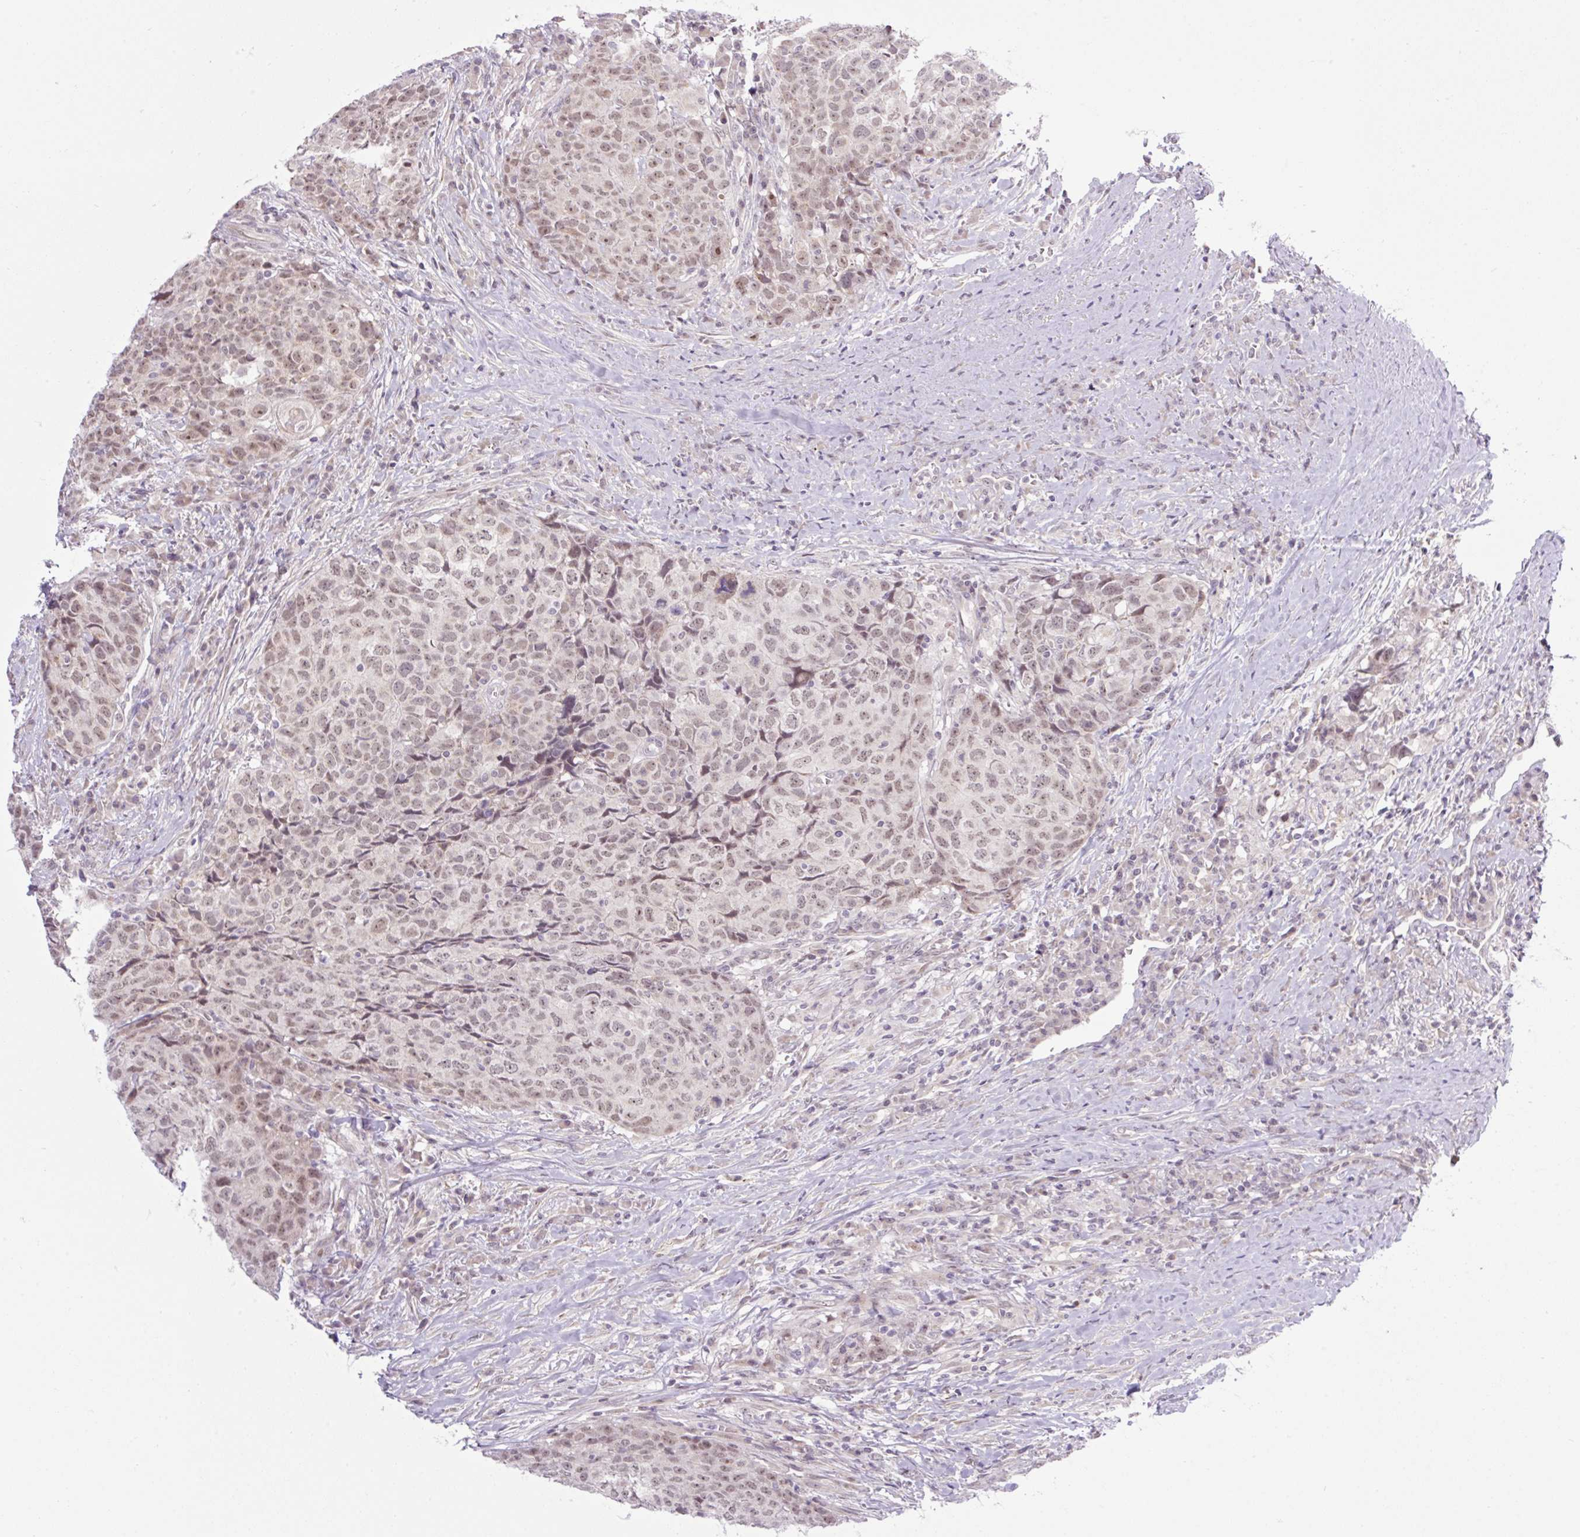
{"staining": {"intensity": "moderate", "quantity": "25%-75%", "location": "nuclear"}, "tissue": "head and neck cancer", "cell_type": "Tumor cells", "image_type": "cancer", "snomed": [{"axis": "morphology", "description": "Squamous cell carcinoma, NOS"}, {"axis": "topography", "description": "Head-Neck"}], "caption": "Immunohistochemical staining of head and neck cancer (squamous cell carcinoma) displays moderate nuclear protein positivity in approximately 25%-75% of tumor cells.", "gene": "ICE1", "patient": {"sex": "male", "age": 66}}